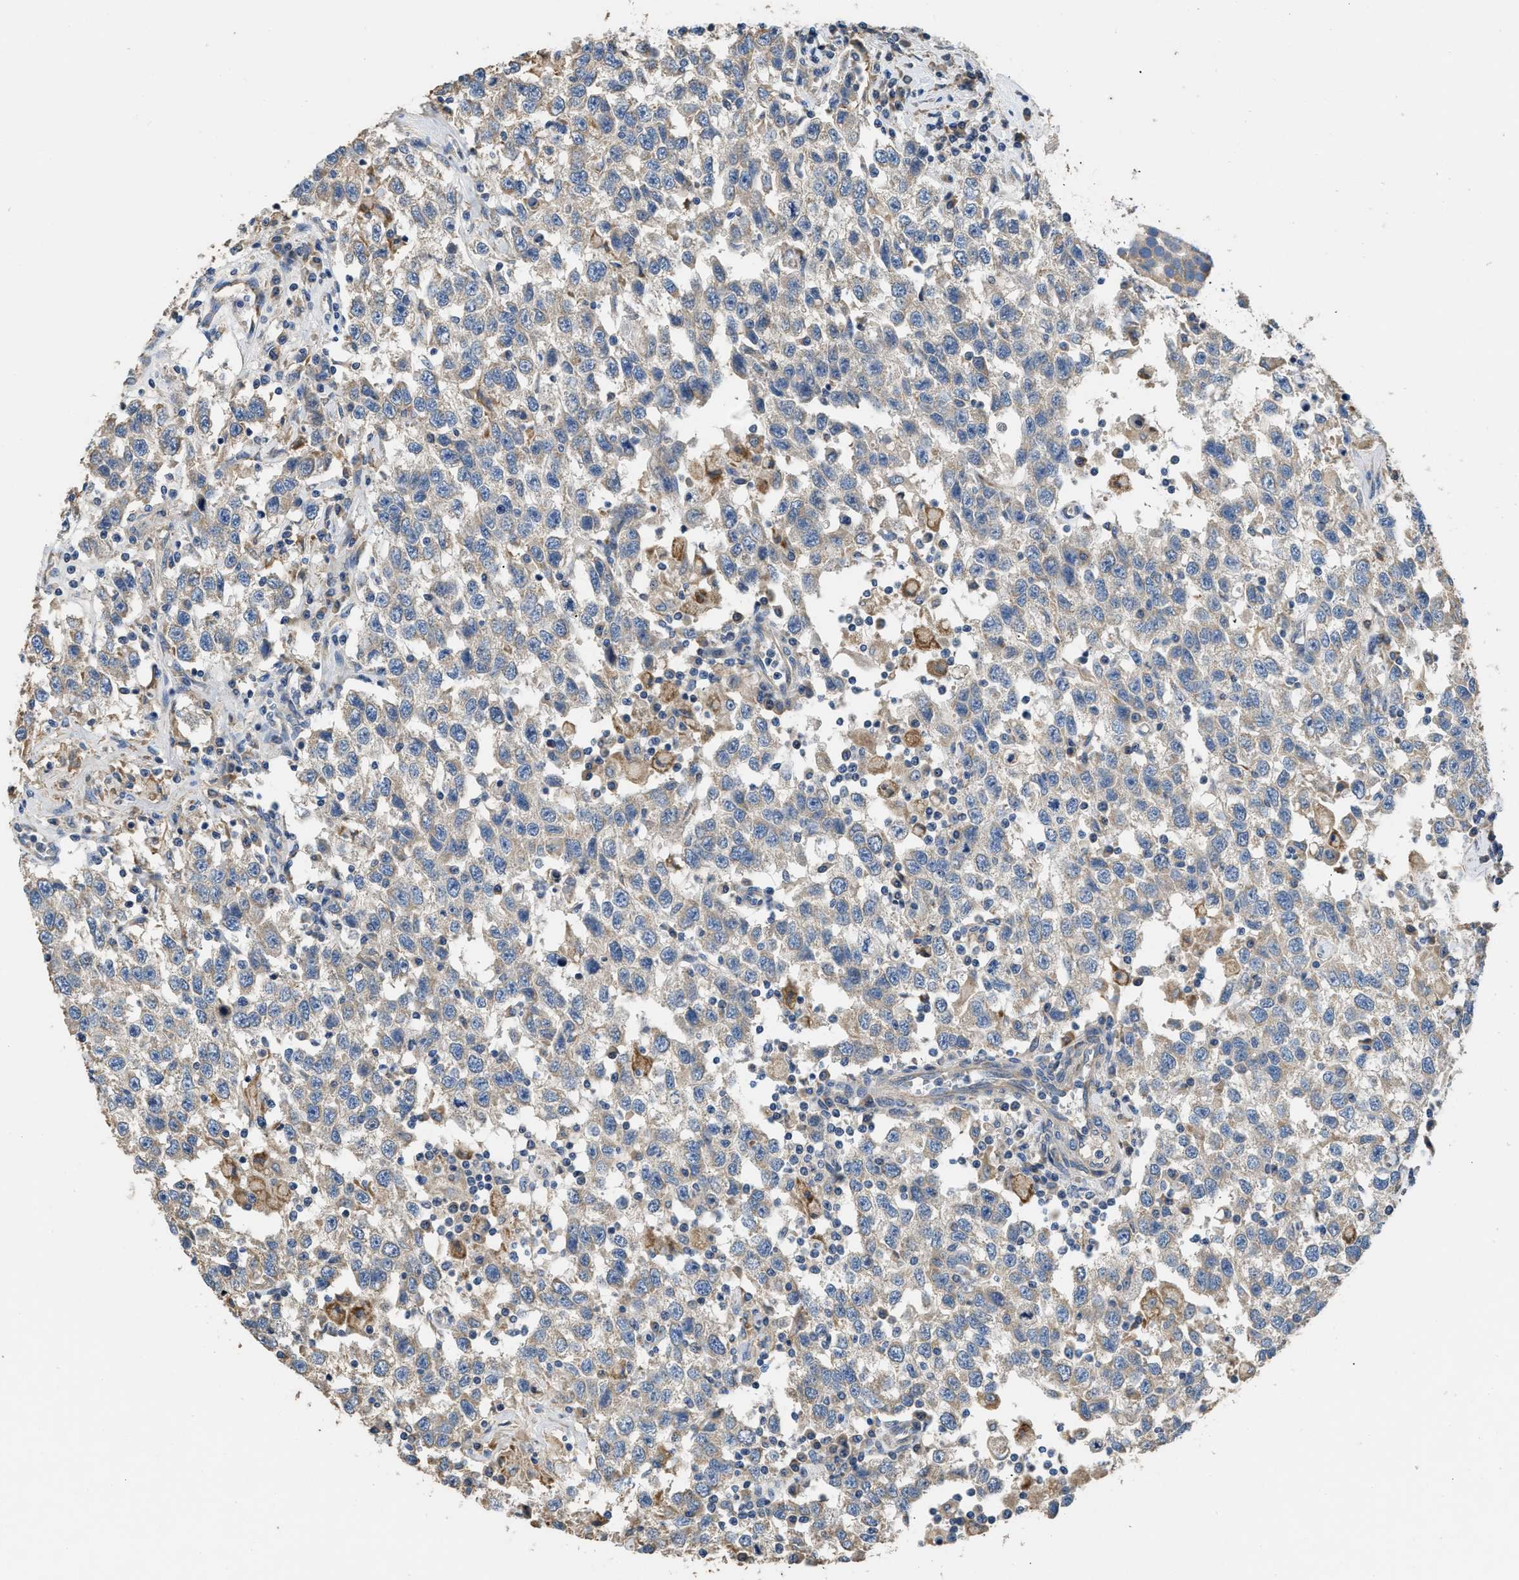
{"staining": {"intensity": "weak", "quantity": "<25%", "location": "cytoplasmic/membranous"}, "tissue": "testis cancer", "cell_type": "Tumor cells", "image_type": "cancer", "snomed": [{"axis": "morphology", "description": "Seminoma, NOS"}, {"axis": "topography", "description": "Testis"}], "caption": "Immunohistochemistry histopathology image of human seminoma (testis) stained for a protein (brown), which shows no positivity in tumor cells.", "gene": "TMEM150A", "patient": {"sex": "male", "age": 41}}